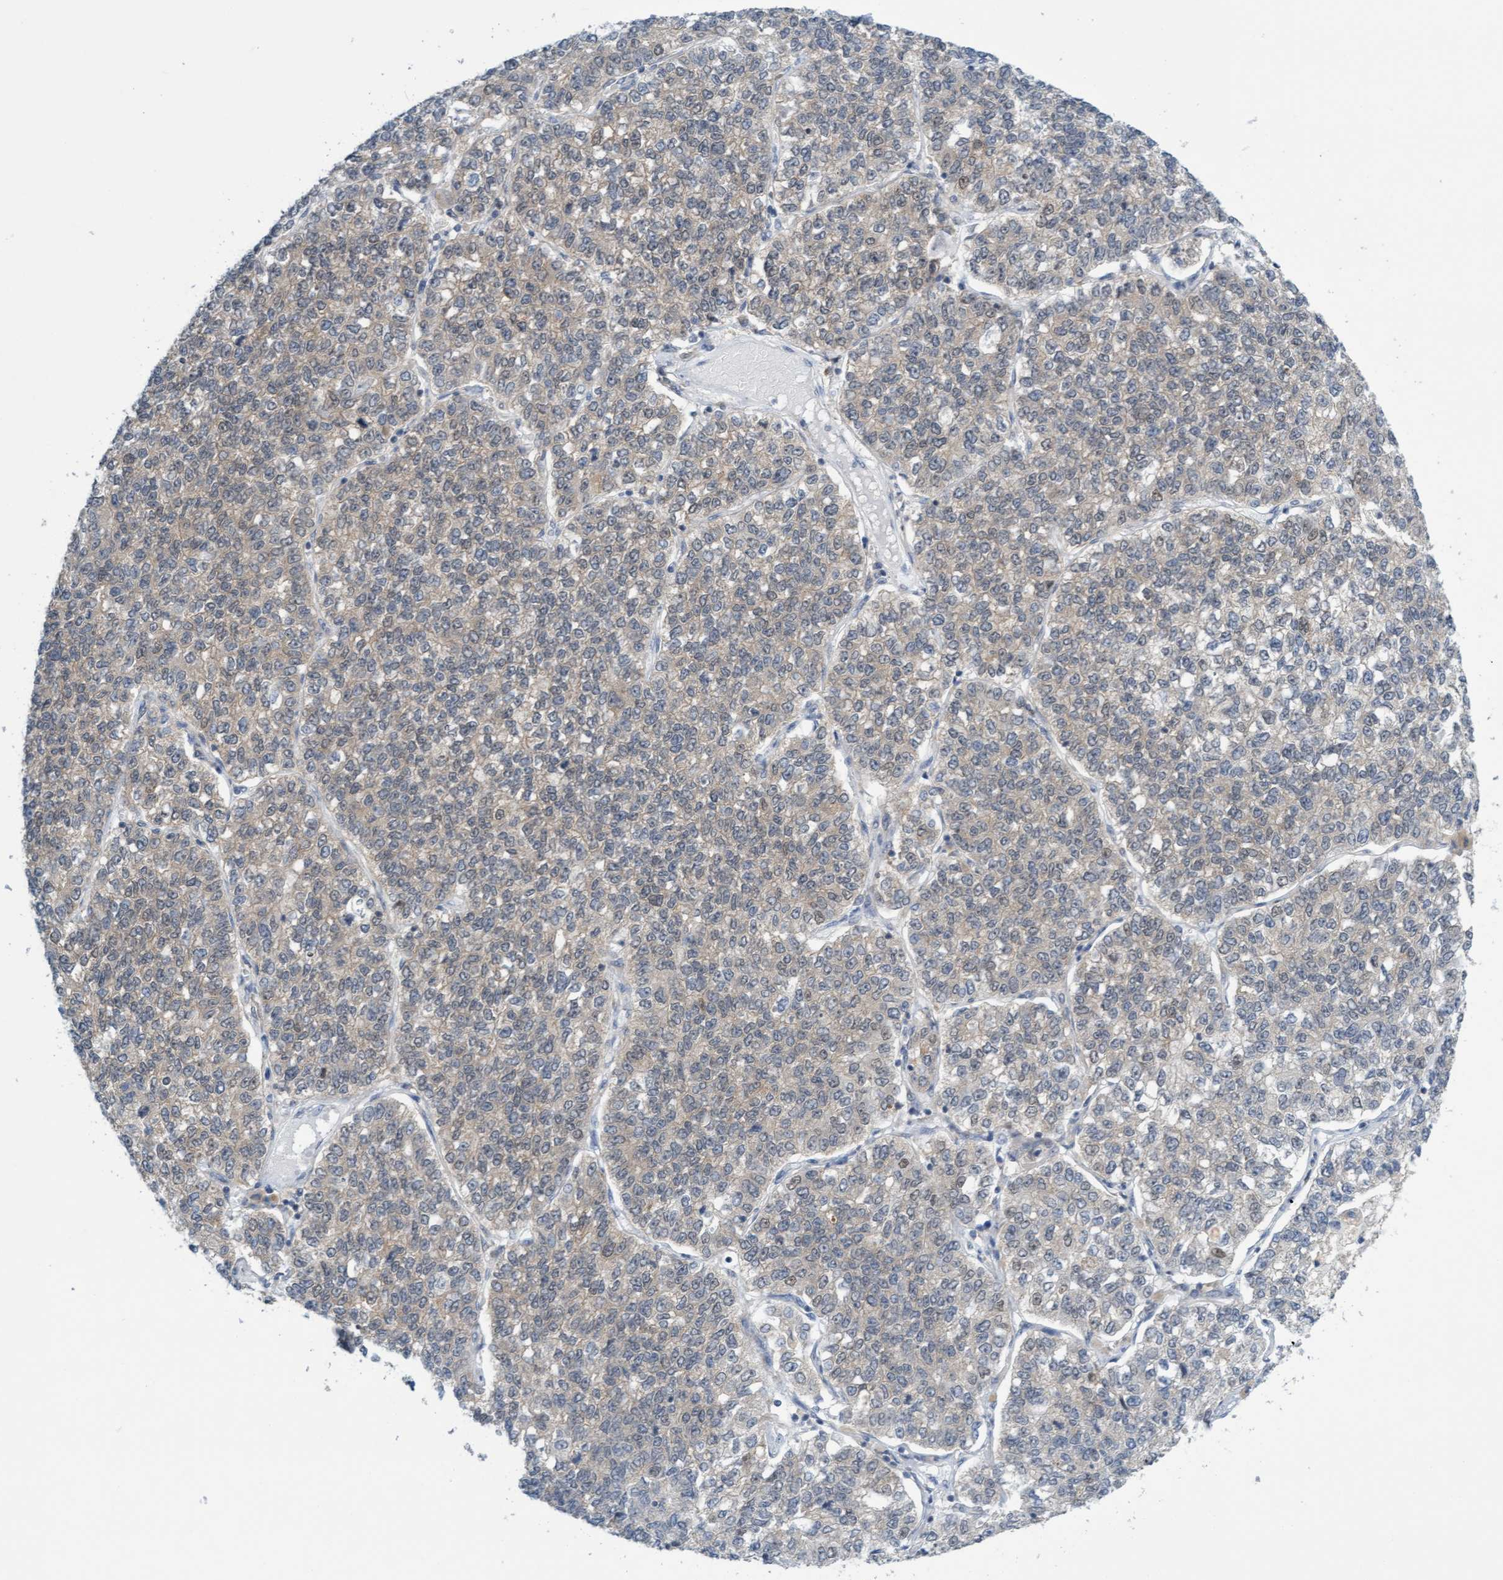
{"staining": {"intensity": "negative", "quantity": "none", "location": "none"}, "tissue": "lung cancer", "cell_type": "Tumor cells", "image_type": "cancer", "snomed": [{"axis": "morphology", "description": "Adenocarcinoma, NOS"}, {"axis": "topography", "description": "Lung"}], "caption": "Lung cancer was stained to show a protein in brown. There is no significant staining in tumor cells.", "gene": "AMZ2", "patient": {"sex": "male", "age": 49}}